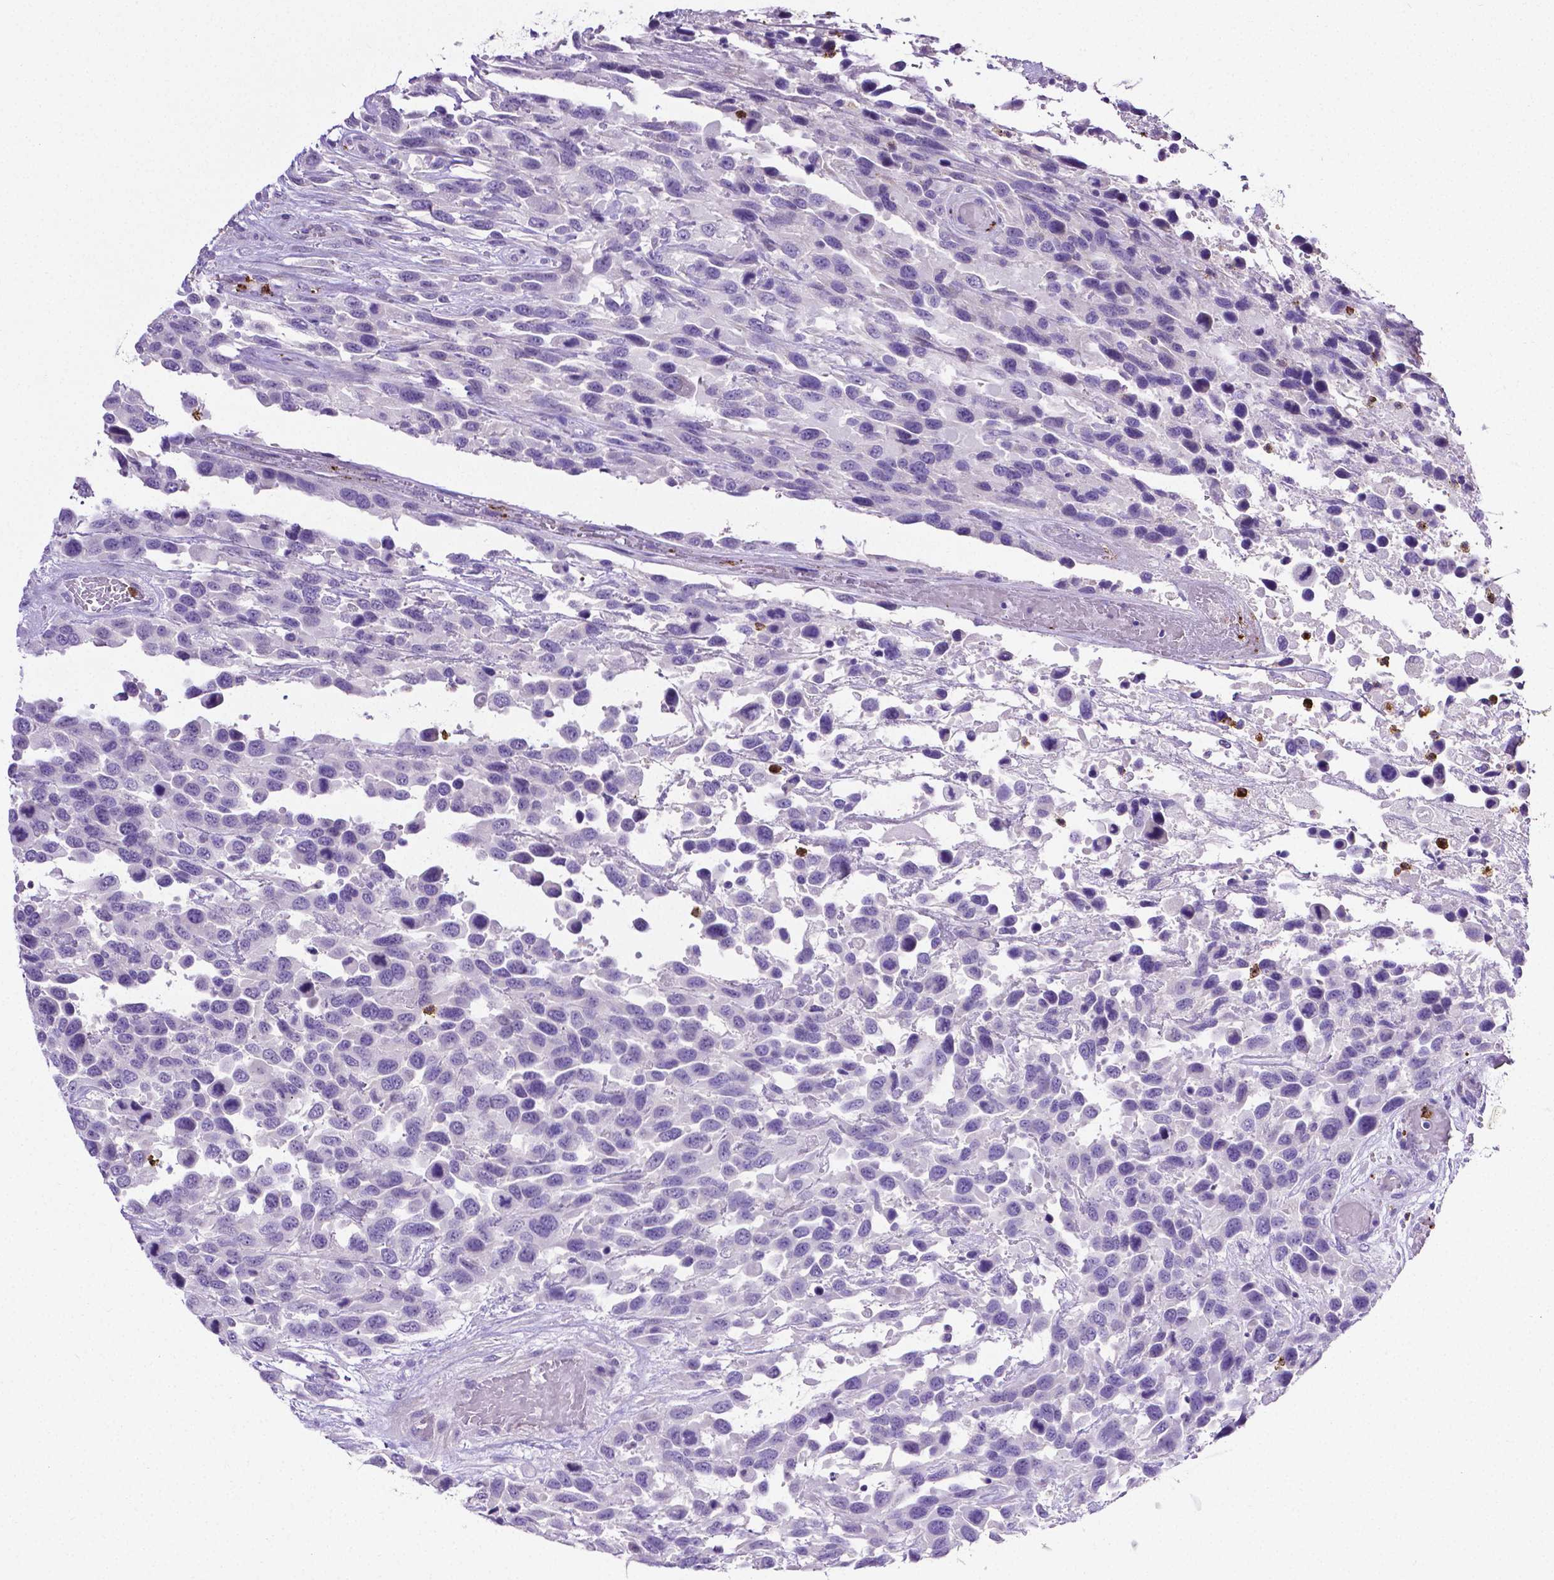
{"staining": {"intensity": "negative", "quantity": "none", "location": "none"}, "tissue": "urothelial cancer", "cell_type": "Tumor cells", "image_type": "cancer", "snomed": [{"axis": "morphology", "description": "Urothelial carcinoma, High grade"}, {"axis": "topography", "description": "Urinary bladder"}], "caption": "This is an IHC micrograph of urothelial cancer. There is no expression in tumor cells.", "gene": "MMP9", "patient": {"sex": "female", "age": 70}}